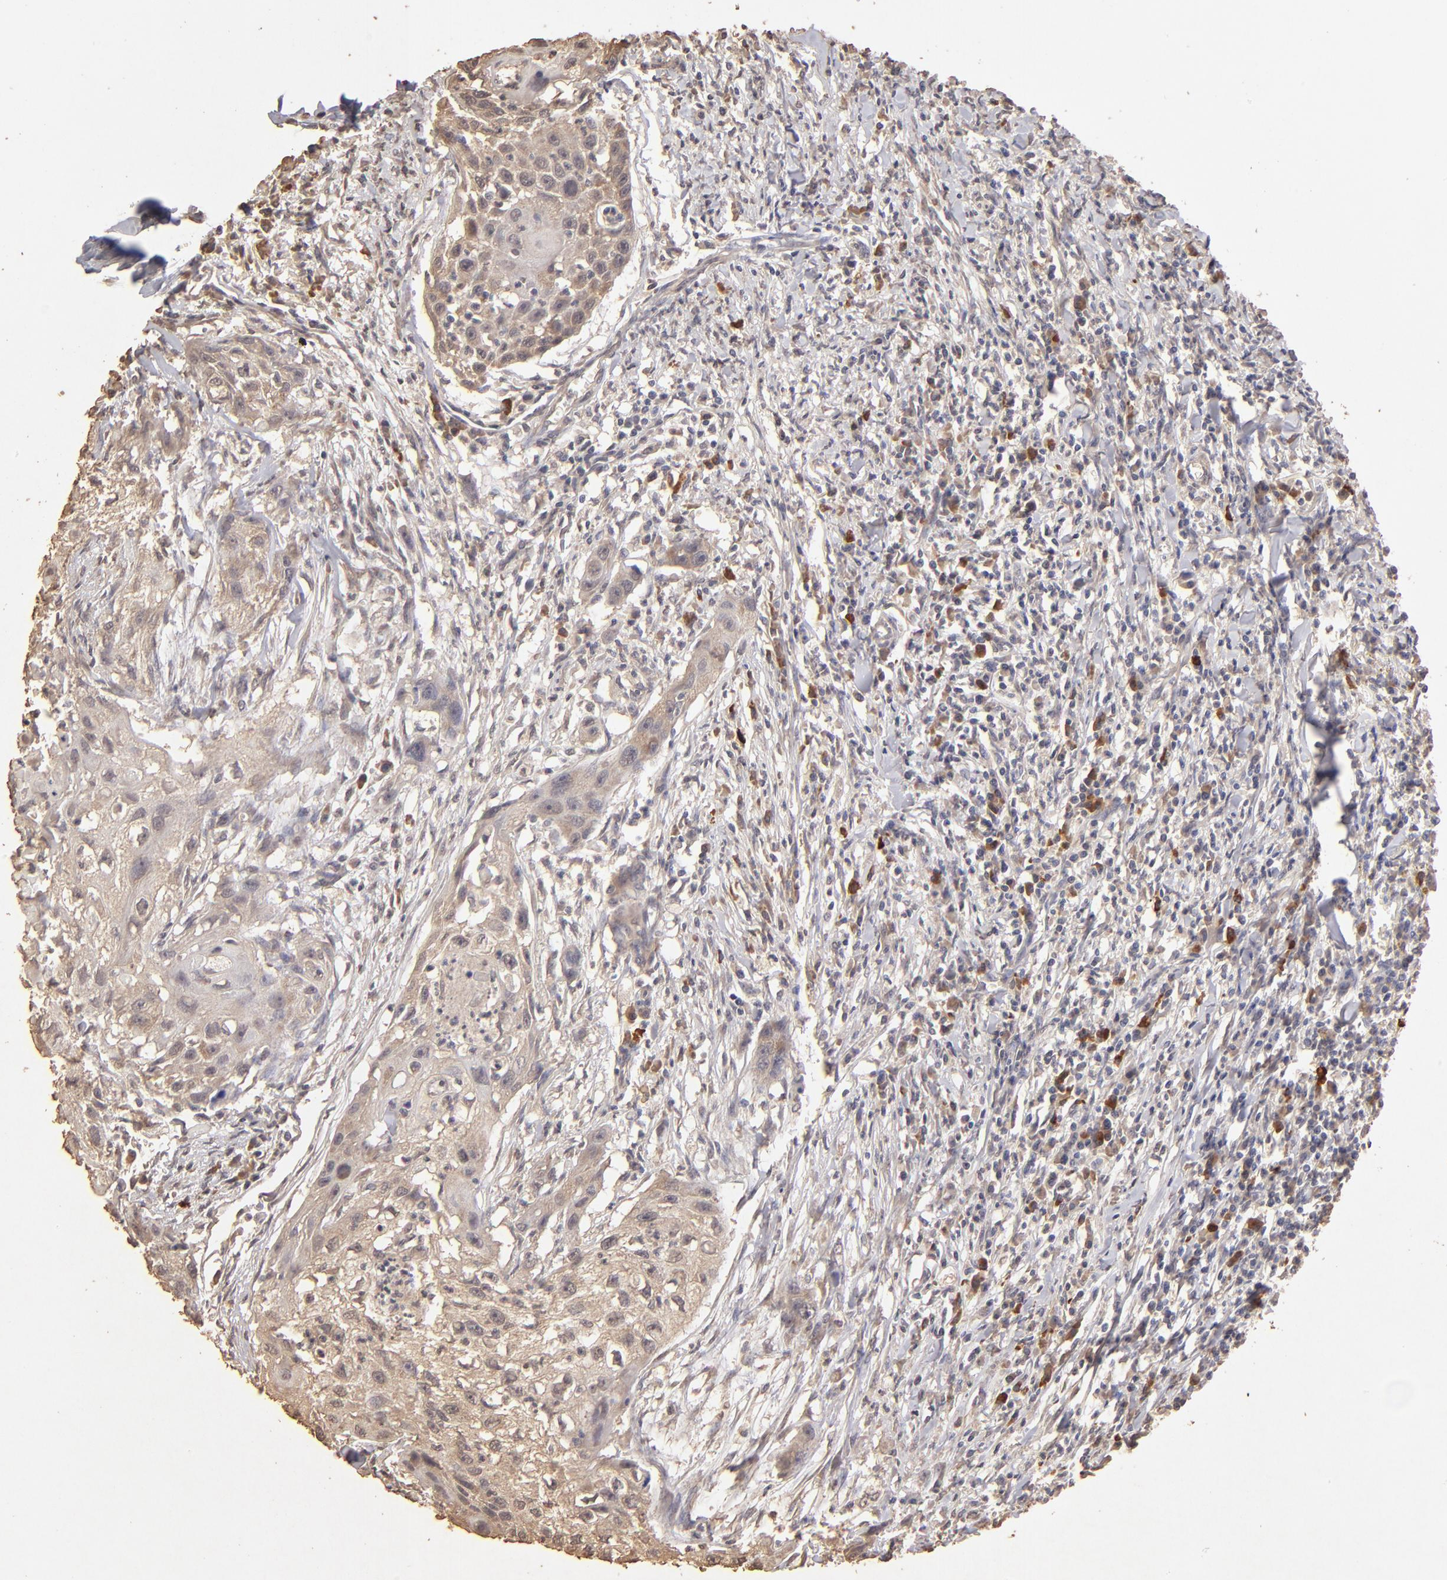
{"staining": {"intensity": "weak", "quantity": ">75%", "location": "cytoplasmic/membranous"}, "tissue": "head and neck cancer", "cell_type": "Tumor cells", "image_type": "cancer", "snomed": [{"axis": "morphology", "description": "Squamous cell carcinoma, NOS"}, {"axis": "topography", "description": "Head-Neck"}], "caption": "IHC micrograph of head and neck cancer (squamous cell carcinoma) stained for a protein (brown), which displays low levels of weak cytoplasmic/membranous staining in about >75% of tumor cells.", "gene": "OPHN1", "patient": {"sex": "male", "age": 64}}